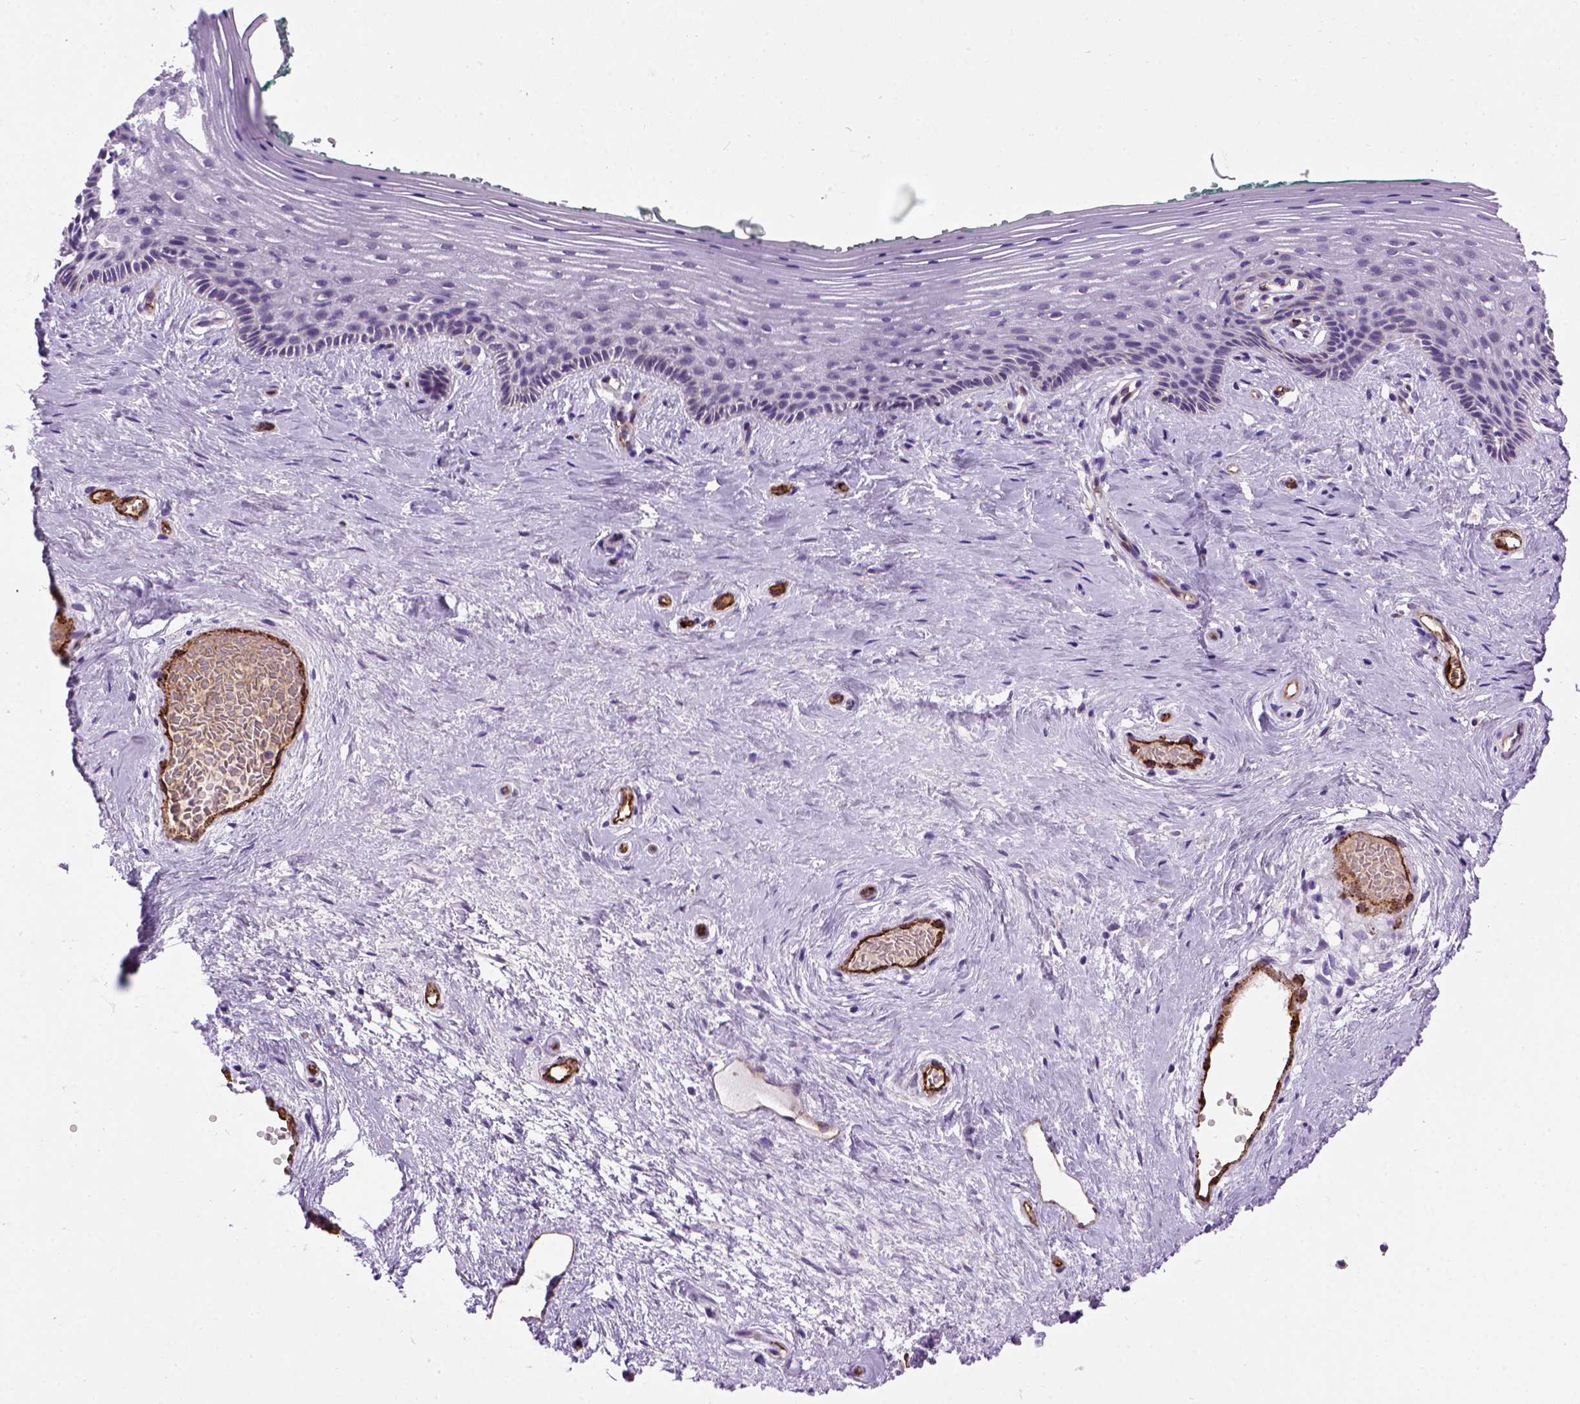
{"staining": {"intensity": "negative", "quantity": "none", "location": "none"}, "tissue": "vagina", "cell_type": "Squamous epithelial cells", "image_type": "normal", "snomed": [{"axis": "morphology", "description": "Normal tissue, NOS"}, {"axis": "topography", "description": "Vagina"}], "caption": "The photomicrograph exhibits no significant staining in squamous epithelial cells of vagina. (Stains: DAB immunohistochemistry (IHC) with hematoxylin counter stain, Microscopy: brightfield microscopy at high magnification).", "gene": "VWF", "patient": {"sex": "female", "age": 45}}